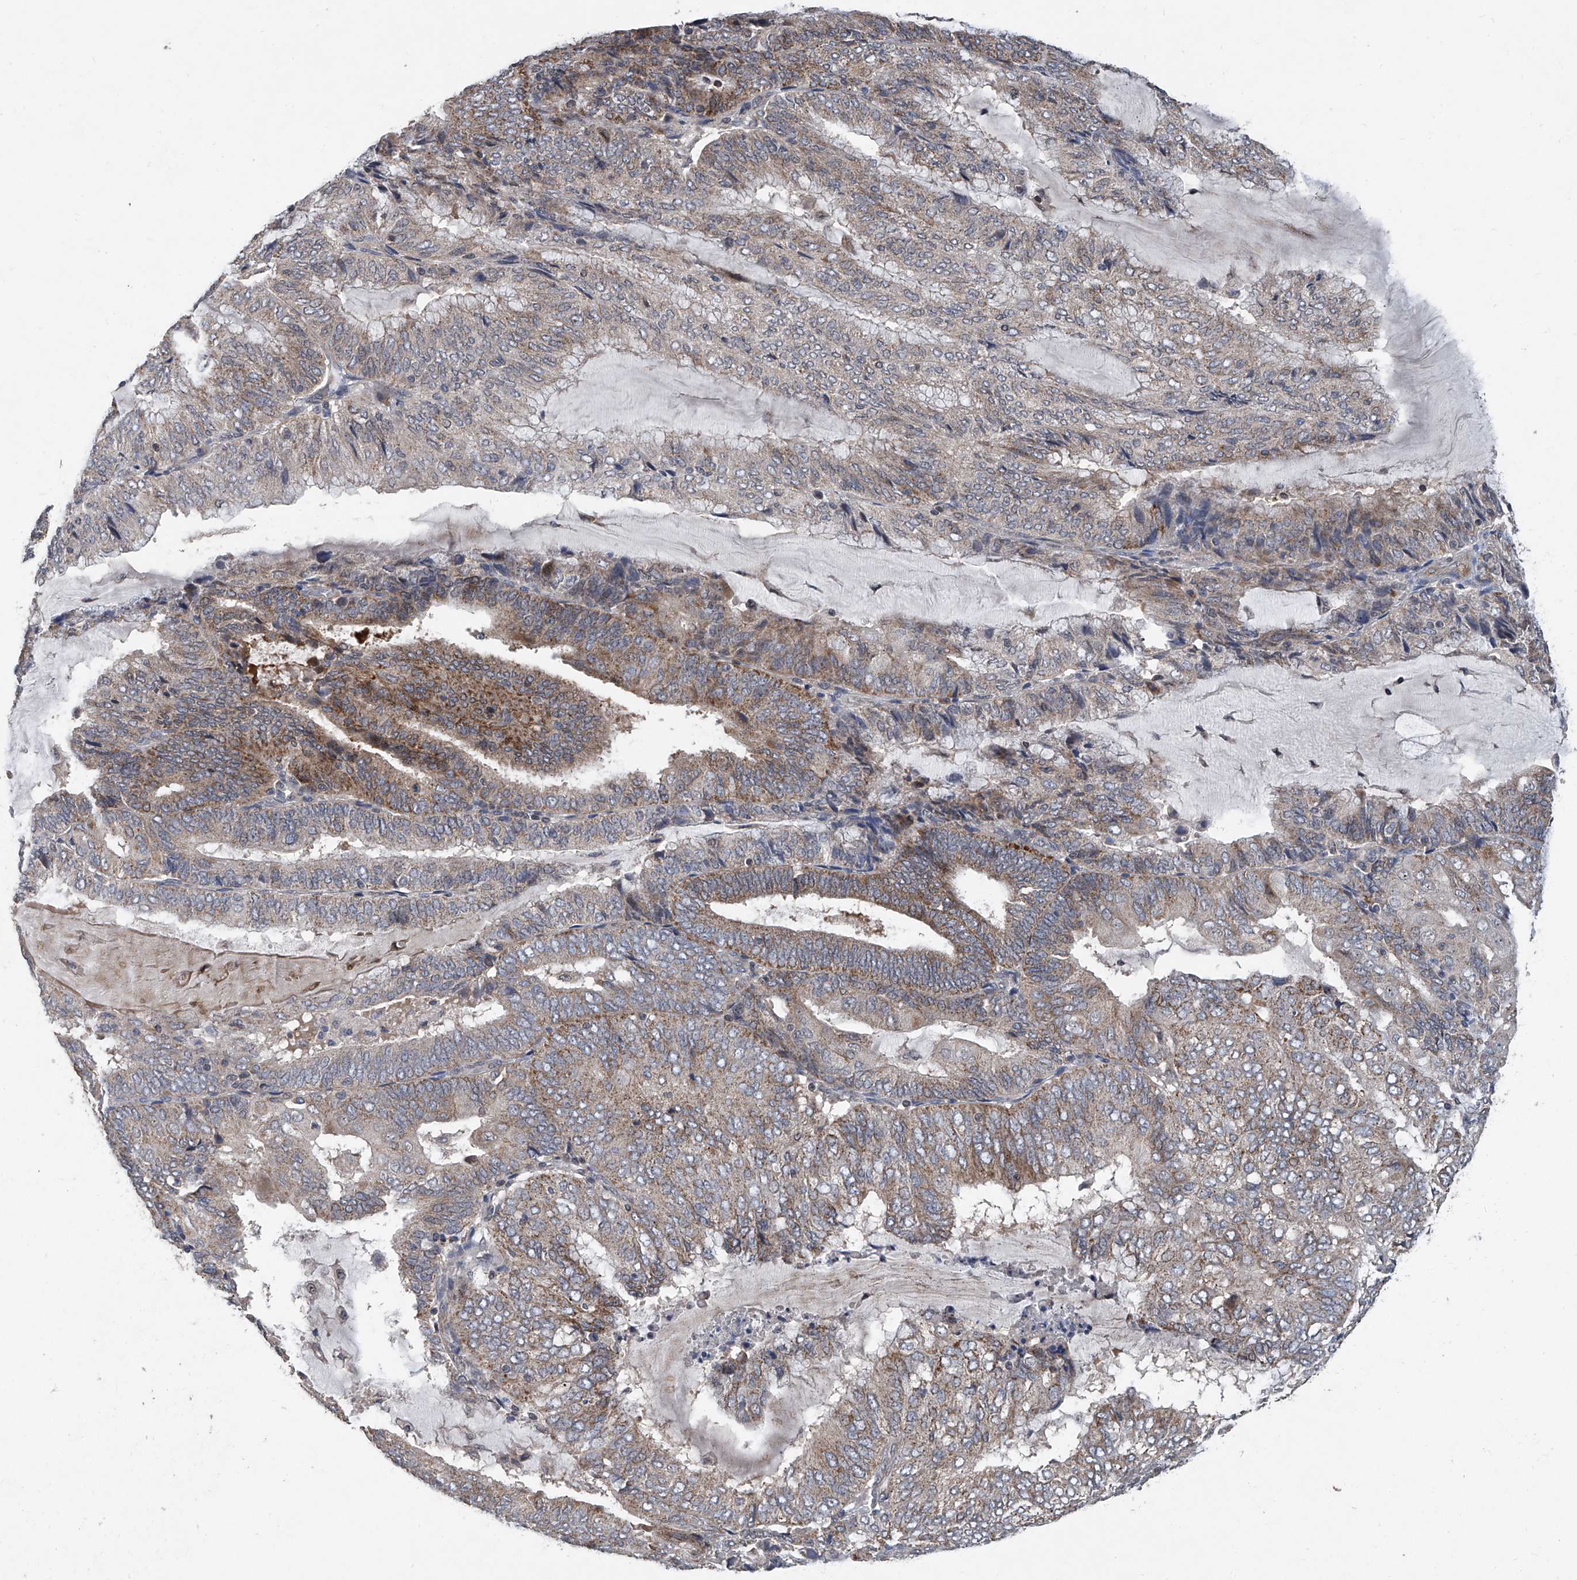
{"staining": {"intensity": "moderate", "quantity": ">75%", "location": "cytoplasmic/membranous"}, "tissue": "endometrial cancer", "cell_type": "Tumor cells", "image_type": "cancer", "snomed": [{"axis": "morphology", "description": "Adenocarcinoma, NOS"}, {"axis": "topography", "description": "Endometrium"}], "caption": "A brown stain highlights moderate cytoplasmic/membranous staining of a protein in human adenocarcinoma (endometrial) tumor cells.", "gene": "BCKDHB", "patient": {"sex": "female", "age": 81}}